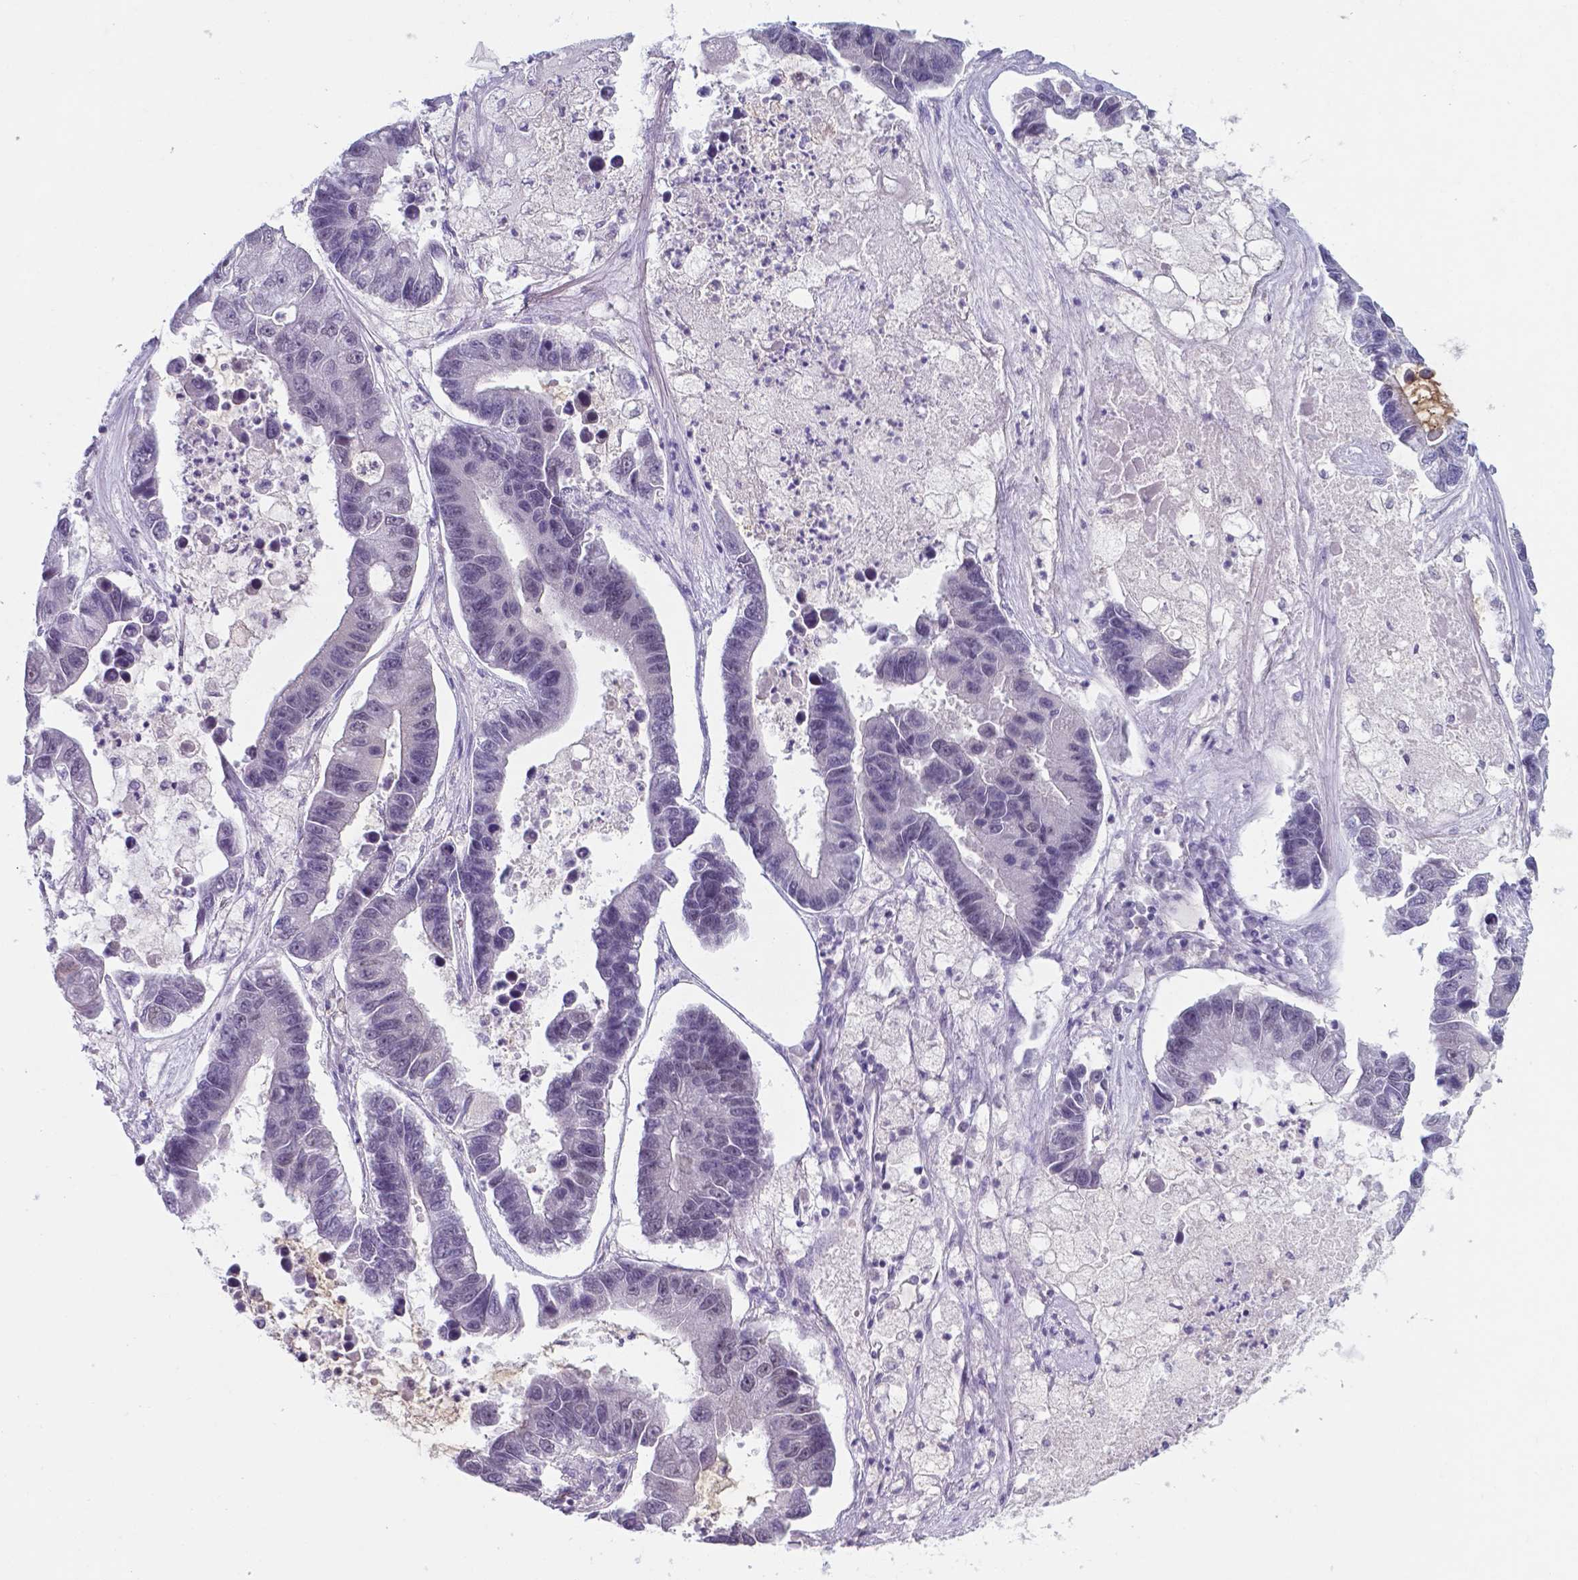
{"staining": {"intensity": "negative", "quantity": "none", "location": "none"}, "tissue": "lung cancer", "cell_type": "Tumor cells", "image_type": "cancer", "snomed": [{"axis": "morphology", "description": "Adenocarcinoma, NOS"}, {"axis": "topography", "description": "Bronchus"}, {"axis": "topography", "description": "Lung"}], "caption": "Lung cancer (adenocarcinoma) was stained to show a protein in brown. There is no significant positivity in tumor cells.", "gene": "AP5B1", "patient": {"sex": "female", "age": 51}}